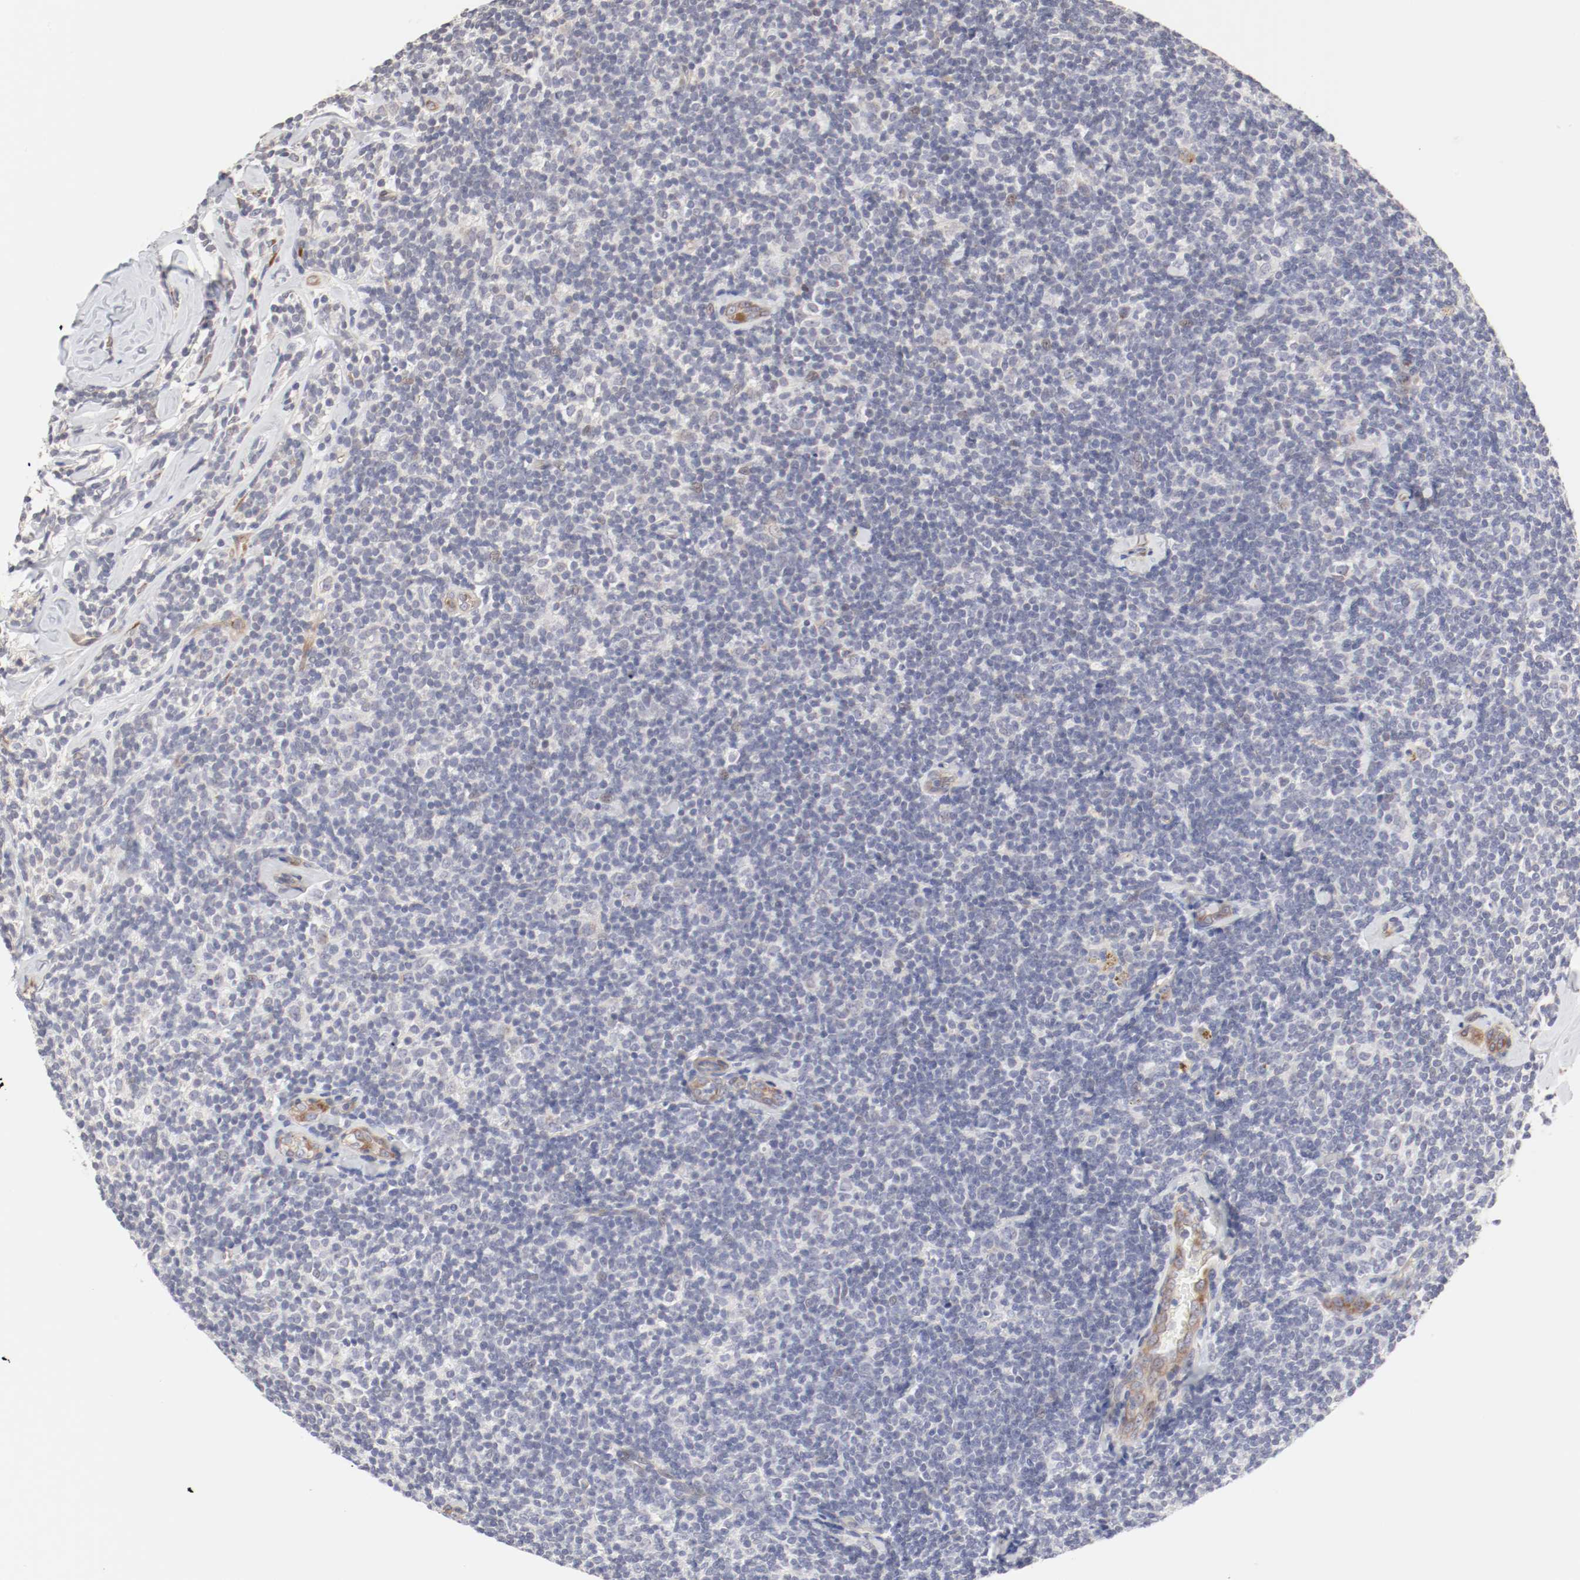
{"staining": {"intensity": "negative", "quantity": "none", "location": "none"}, "tissue": "lymphoma", "cell_type": "Tumor cells", "image_type": "cancer", "snomed": [{"axis": "morphology", "description": "Malignant lymphoma, non-Hodgkin's type, Low grade"}, {"axis": "topography", "description": "Lymph node"}], "caption": "Malignant lymphoma, non-Hodgkin's type (low-grade) was stained to show a protein in brown. There is no significant expression in tumor cells.", "gene": "MAGED4", "patient": {"sex": "female", "age": 56}}